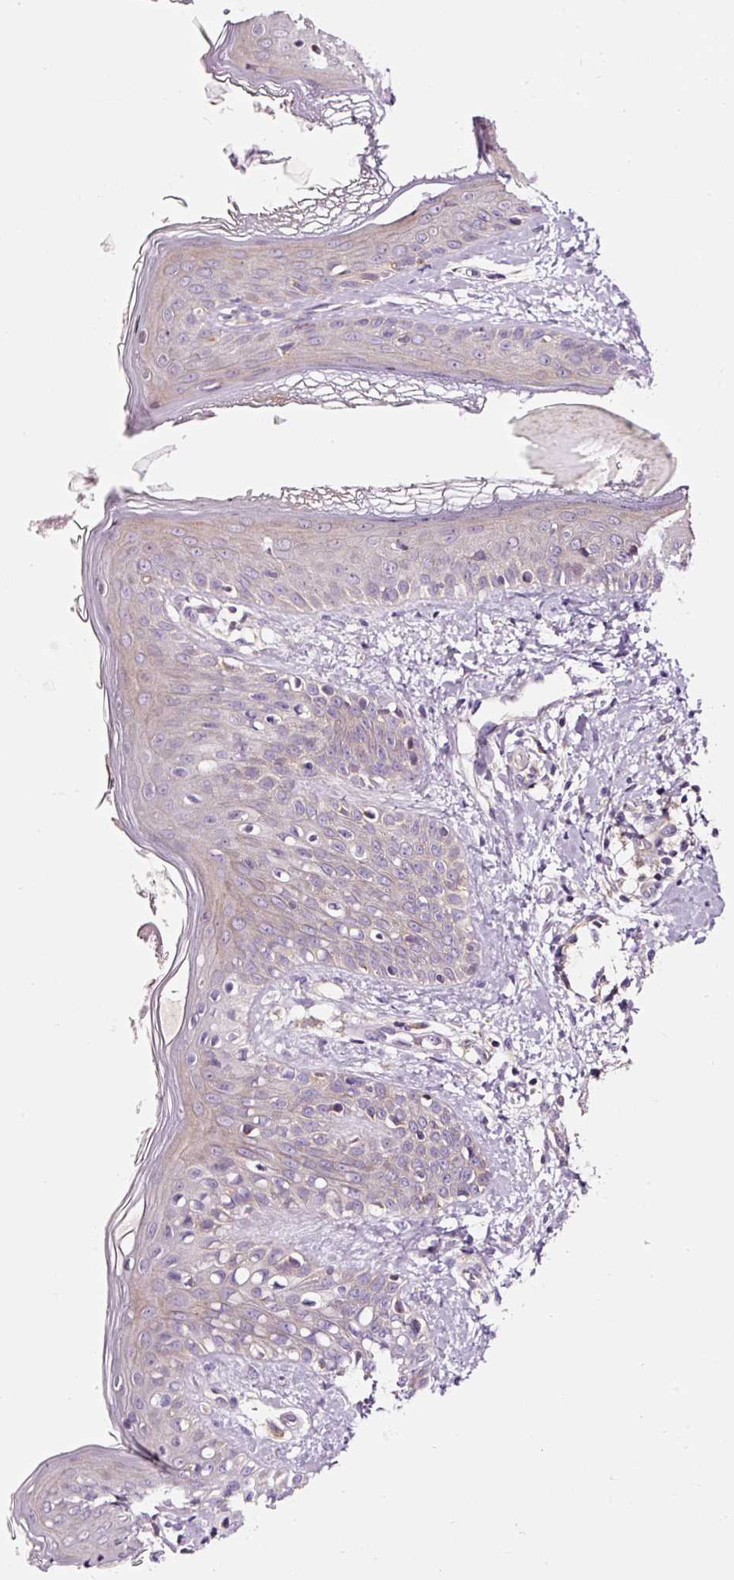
{"staining": {"intensity": "weak", "quantity": "<25%", "location": "cytoplasmic/membranous"}, "tissue": "skin", "cell_type": "Fibroblasts", "image_type": "normal", "snomed": [{"axis": "morphology", "description": "Normal tissue, NOS"}, {"axis": "topography", "description": "Skin"}], "caption": "The histopathology image reveals no staining of fibroblasts in unremarkable skin. (DAB (3,3'-diaminobenzidine) IHC visualized using brightfield microscopy, high magnification).", "gene": "NAPA", "patient": {"sex": "male", "age": 16}}